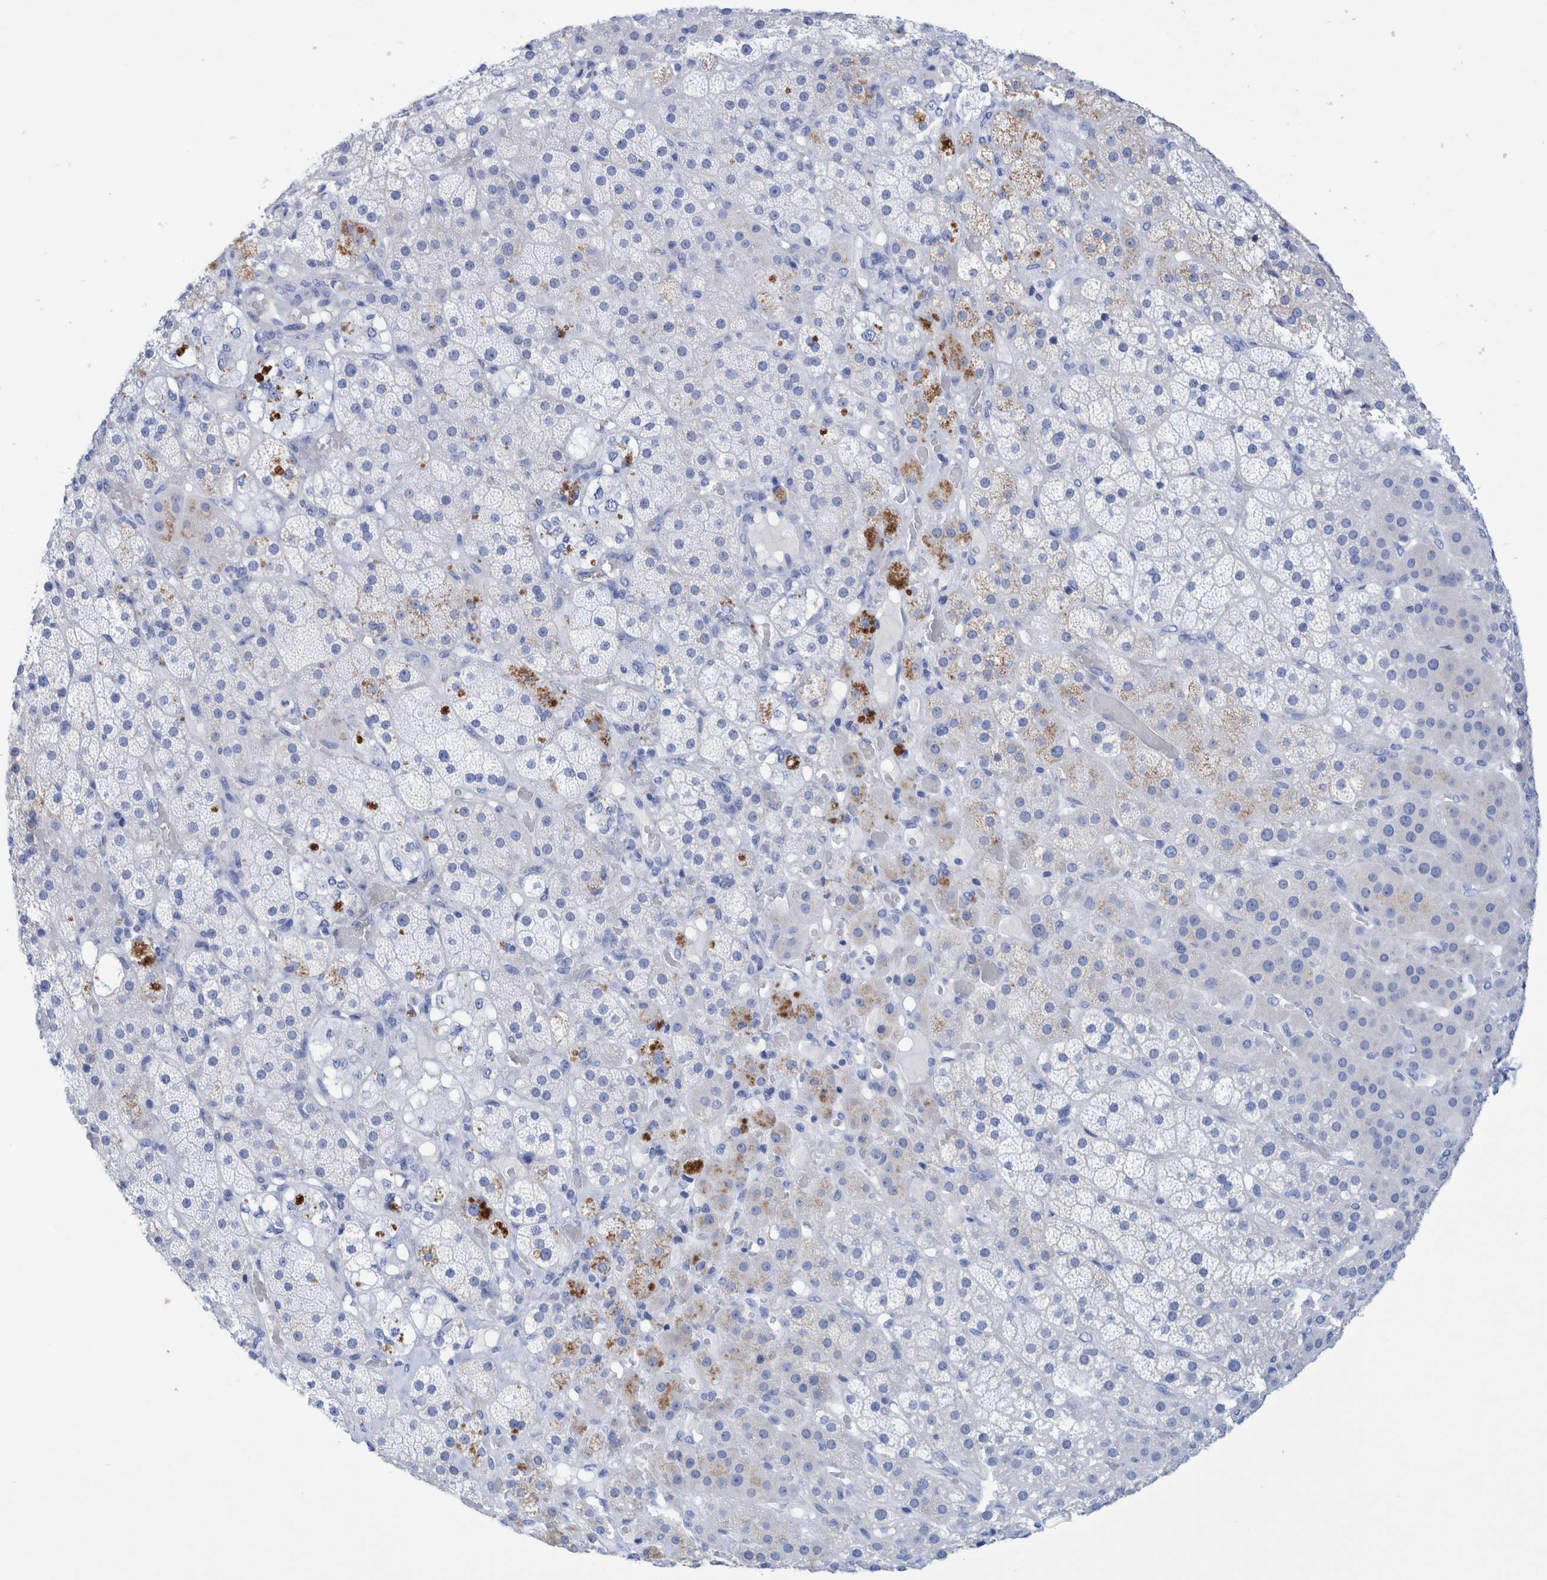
{"staining": {"intensity": "moderate", "quantity": "<25%", "location": "cytoplasmic/membranous"}, "tissue": "adrenal gland", "cell_type": "Glandular cells", "image_type": "normal", "snomed": [{"axis": "morphology", "description": "Normal tissue, NOS"}, {"axis": "topography", "description": "Adrenal gland"}], "caption": "Protein staining demonstrates moderate cytoplasmic/membranous expression in approximately <25% of glandular cells in normal adrenal gland.", "gene": "PERP", "patient": {"sex": "male", "age": 57}}